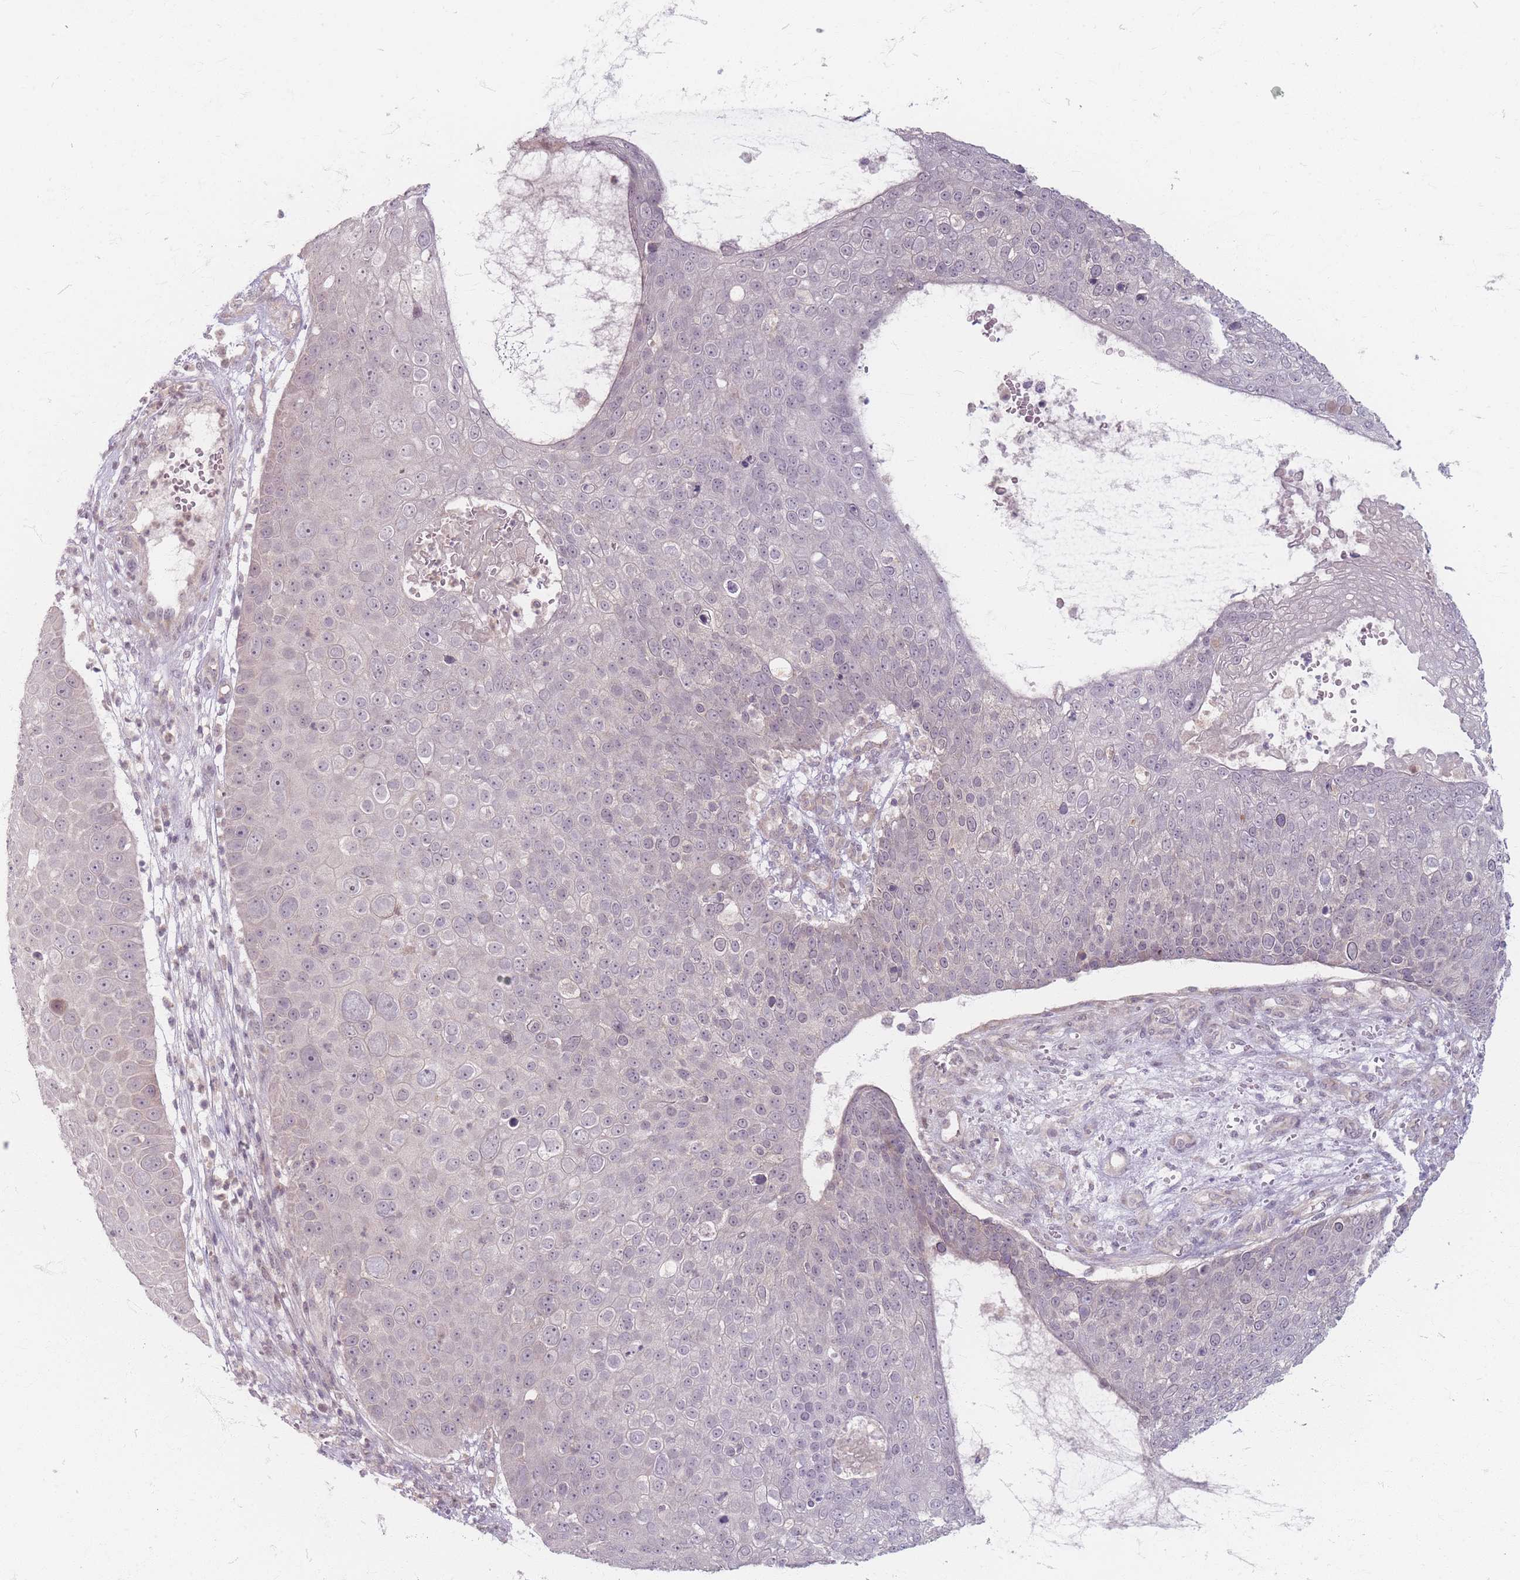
{"staining": {"intensity": "negative", "quantity": "none", "location": "none"}, "tissue": "skin cancer", "cell_type": "Tumor cells", "image_type": "cancer", "snomed": [{"axis": "morphology", "description": "Squamous cell carcinoma, NOS"}, {"axis": "topography", "description": "Skin"}], "caption": "Protein analysis of skin cancer demonstrates no significant positivity in tumor cells.", "gene": "GABRA6", "patient": {"sex": "male", "age": 71}}